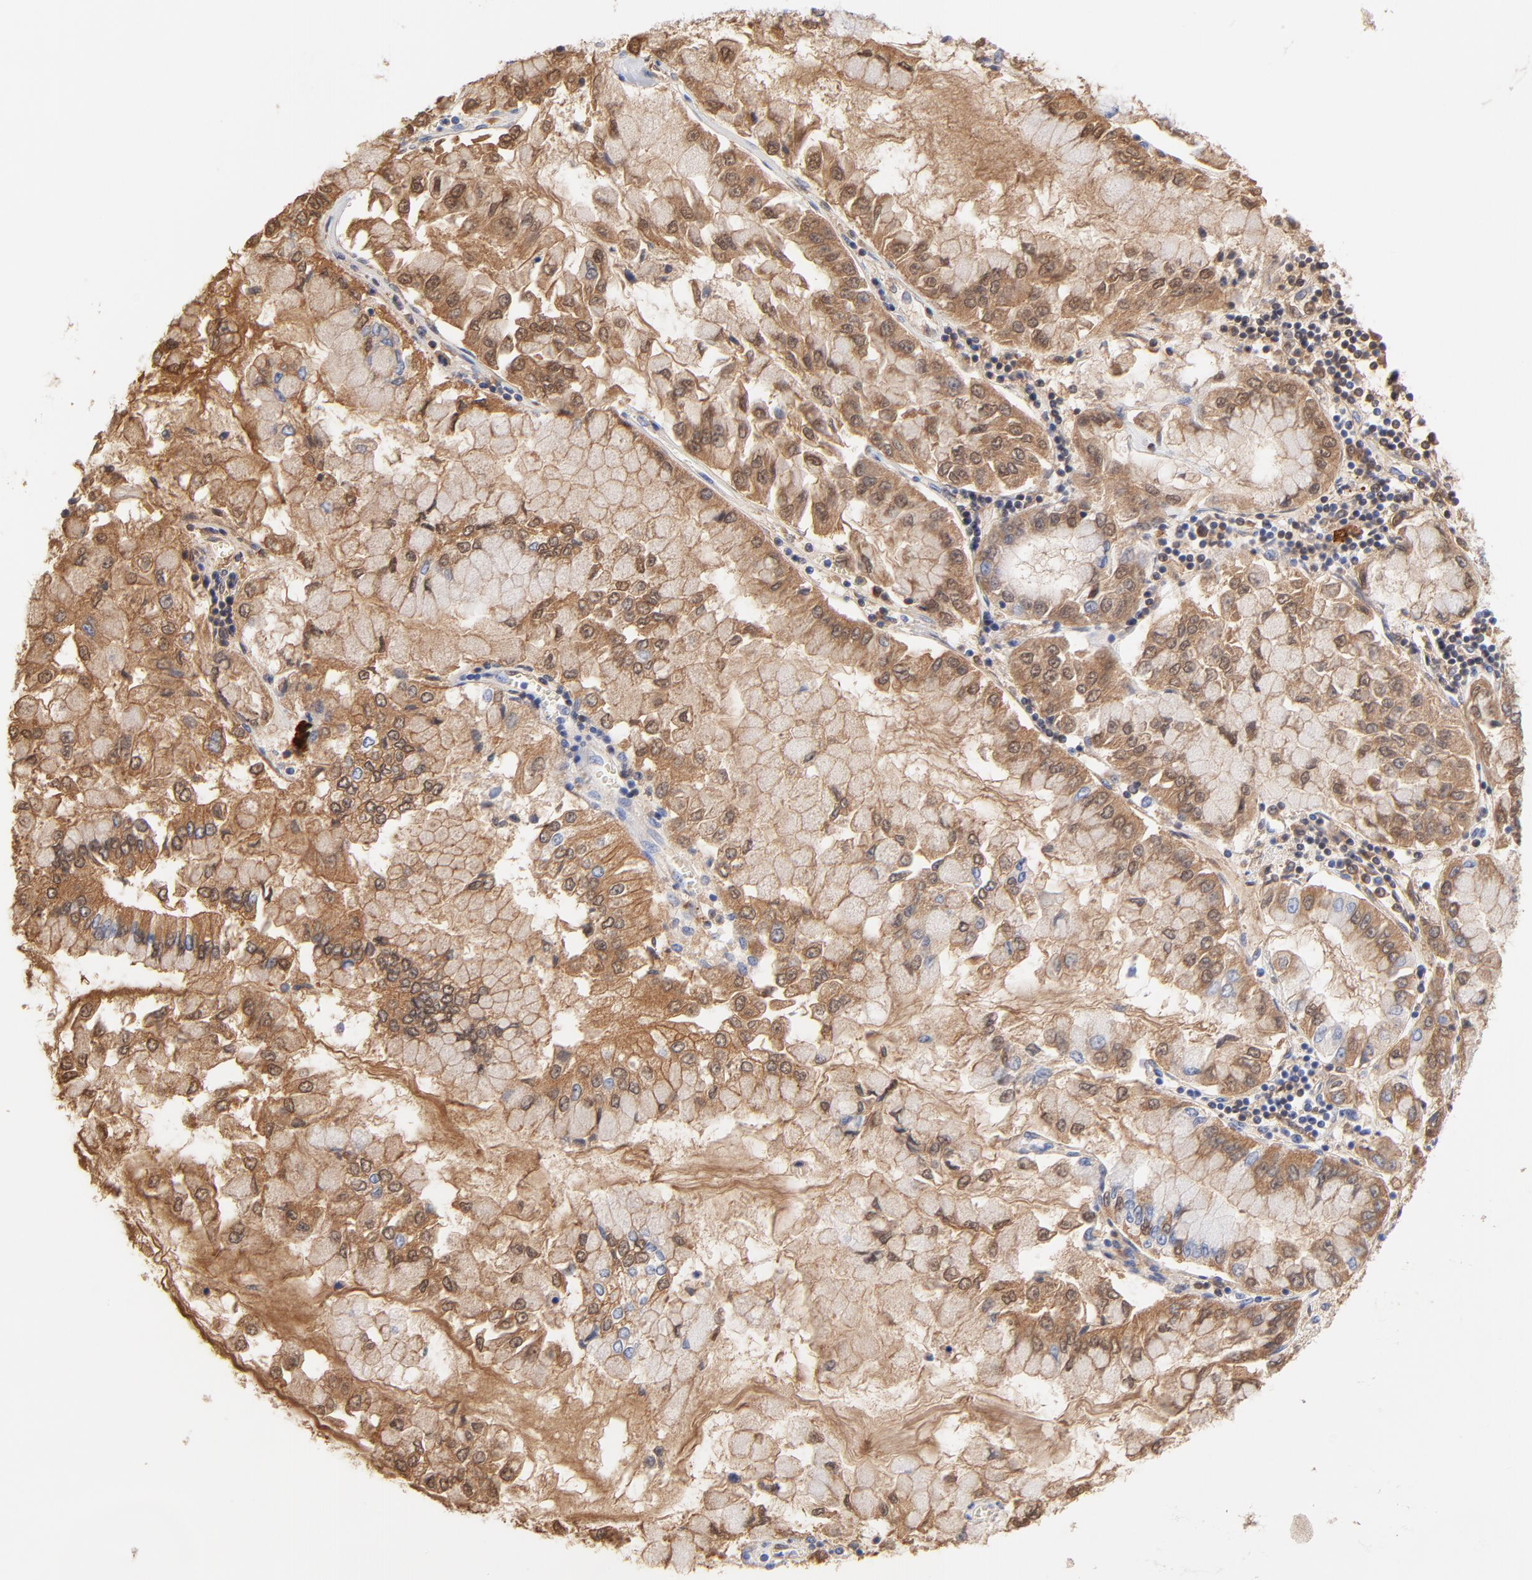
{"staining": {"intensity": "moderate", "quantity": ">75%", "location": "cytoplasmic/membranous"}, "tissue": "liver cancer", "cell_type": "Tumor cells", "image_type": "cancer", "snomed": [{"axis": "morphology", "description": "Cholangiocarcinoma"}, {"axis": "topography", "description": "Liver"}], "caption": "About >75% of tumor cells in liver cholangiocarcinoma show moderate cytoplasmic/membranous protein staining as visualized by brown immunohistochemical staining.", "gene": "IGLV3-10", "patient": {"sex": "female", "age": 79}}